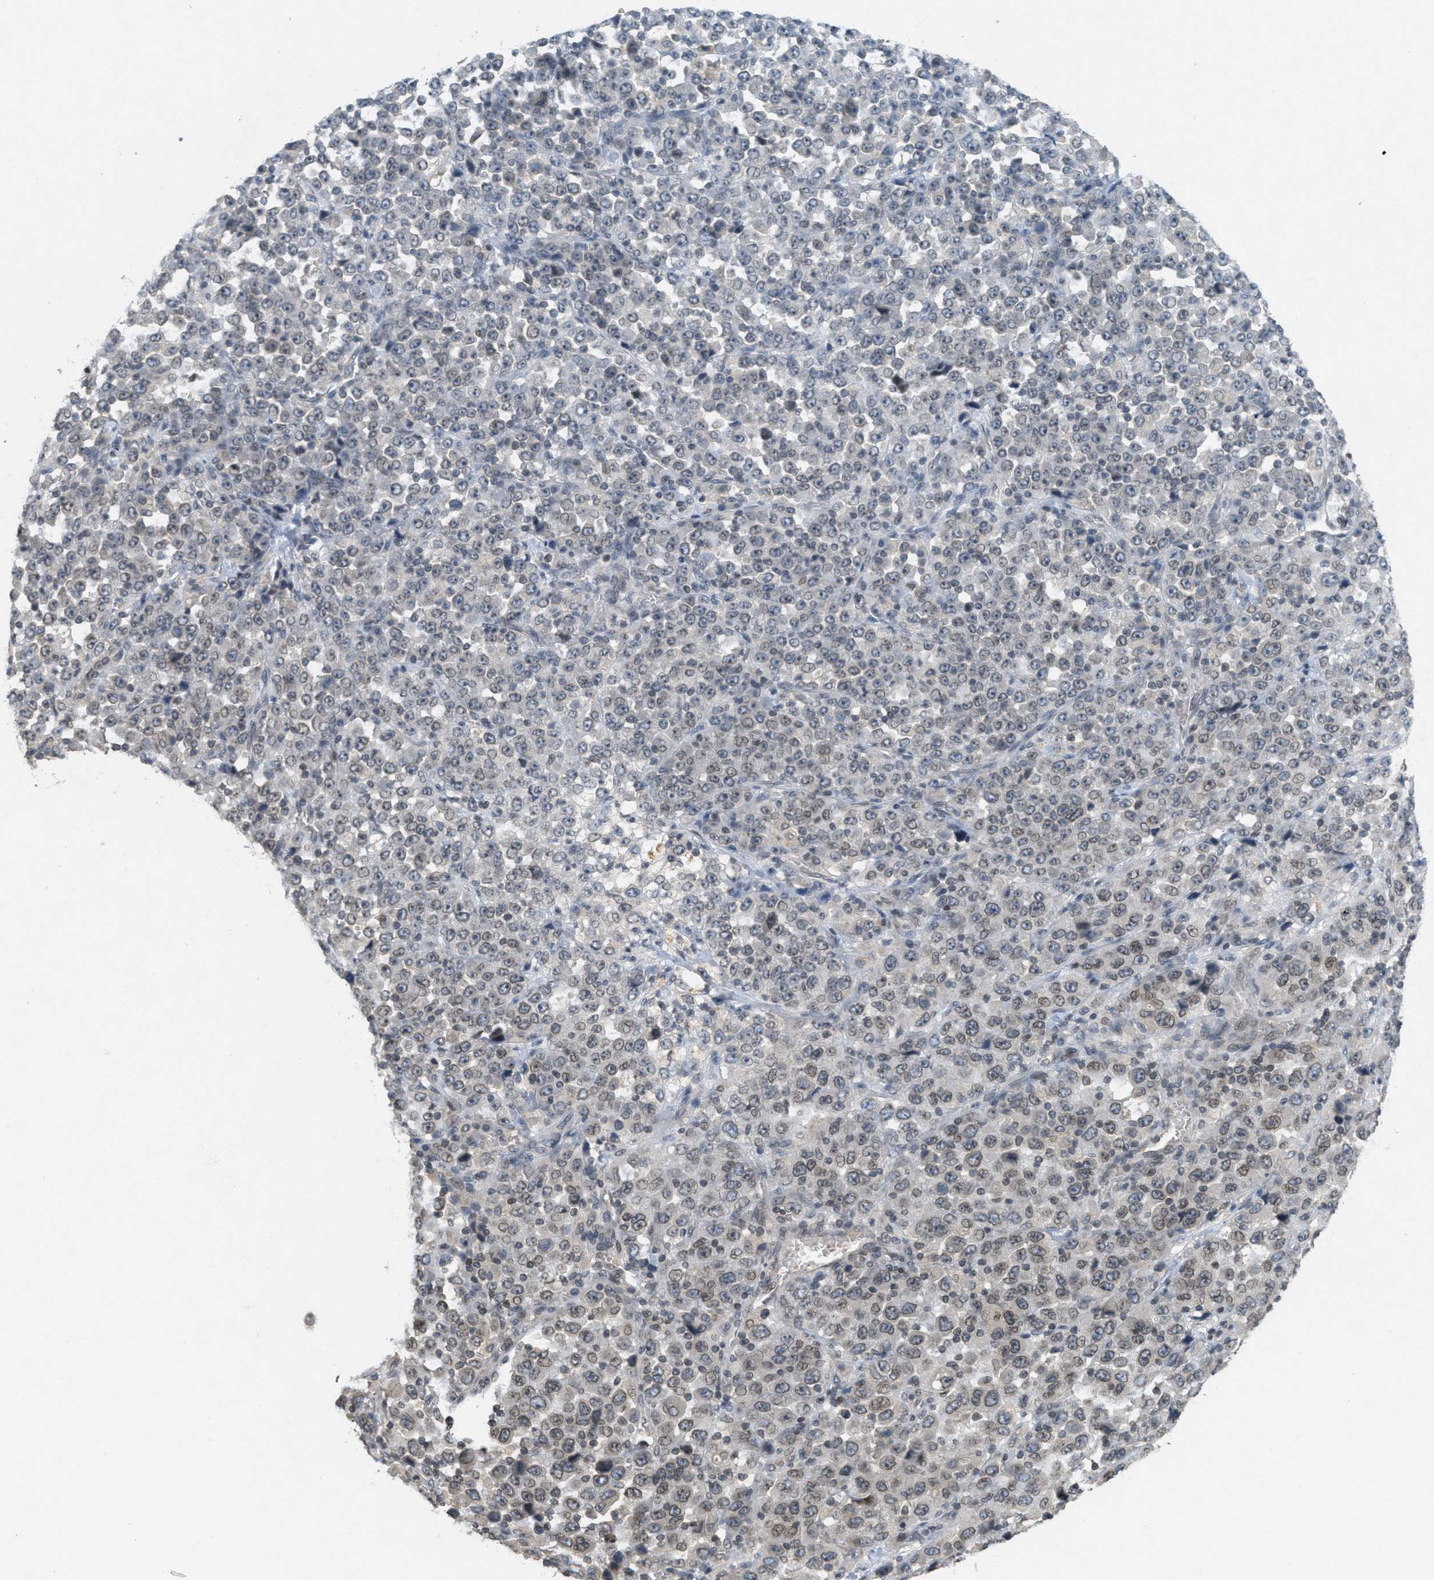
{"staining": {"intensity": "weak", "quantity": "25%-75%", "location": "cytoplasmic/membranous,nuclear"}, "tissue": "stomach cancer", "cell_type": "Tumor cells", "image_type": "cancer", "snomed": [{"axis": "morphology", "description": "Normal tissue, NOS"}, {"axis": "morphology", "description": "Adenocarcinoma, NOS"}, {"axis": "topography", "description": "Stomach, upper"}, {"axis": "topography", "description": "Stomach"}], "caption": "Adenocarcinoma (stomach) stained with a brown dye exhibits weak cytoplasmic/membranous and nuclear positive positivity in approximately 25%-75% of tumor cells.", "gene": "ABHD6", "patient": {"sex": "male", "age": 59}}